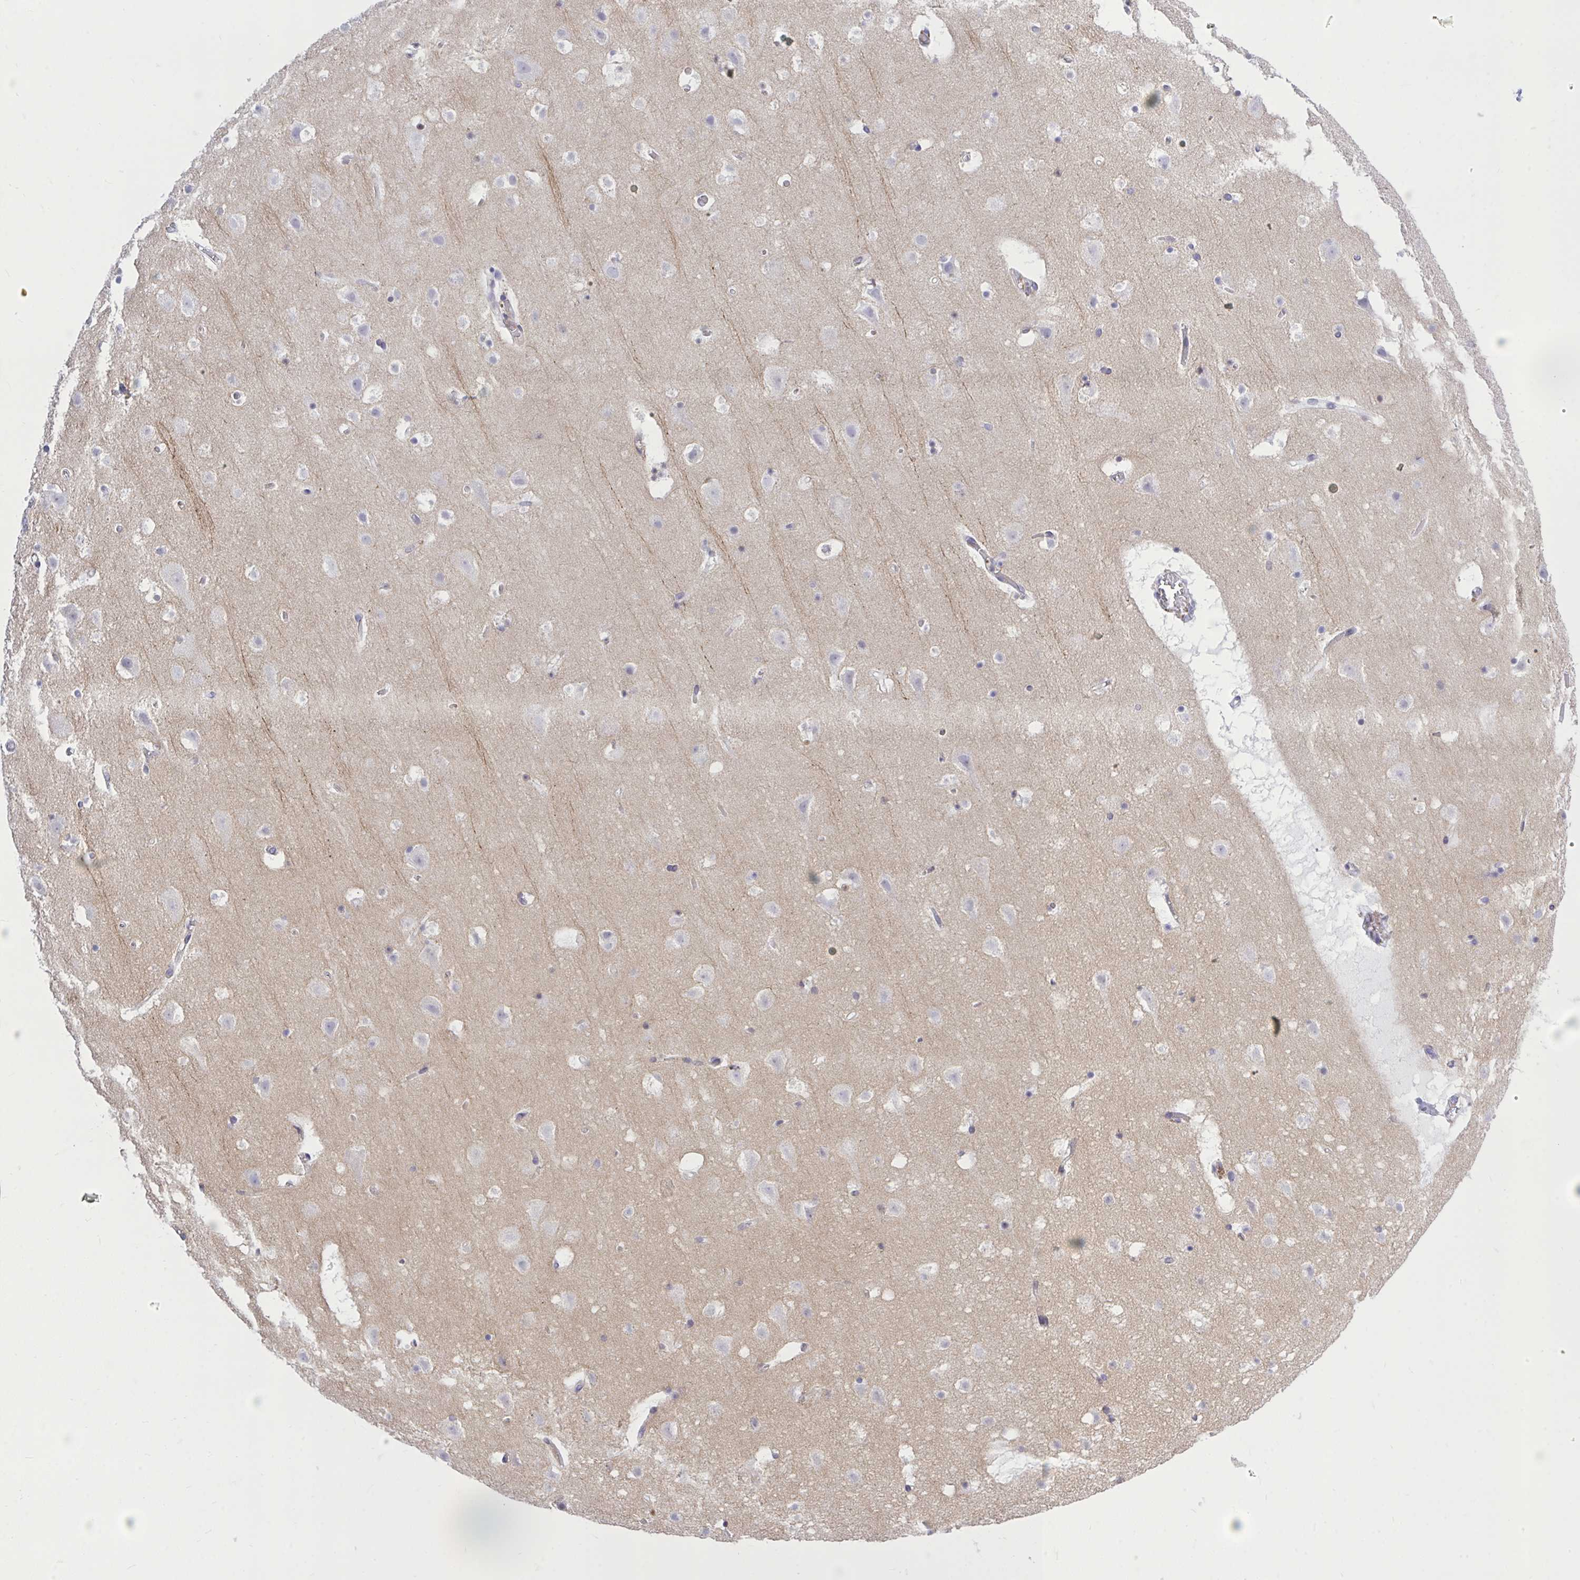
{"staining": {"intensity": "negative", "quantity": "none", "location": "none"}, "tissue": "cerebral cortex", "cell_type": "Endothelial cells", "image_type": "normal", "snomed": [{"axis": "morphology", "description": "Normal tissue, NOS"}, {"axis": "topography", "description": "Cerebral cortex"}], "caption": "Protein analysis of unremarkable cerebral cortex shows no significant expression in endothelial cells. (DAB (3,3'-diaminobenzidine) immunohistochemistry, high magnification).", "gene": "CXCL8", "patient": {"sex": "female", "age": 42}}